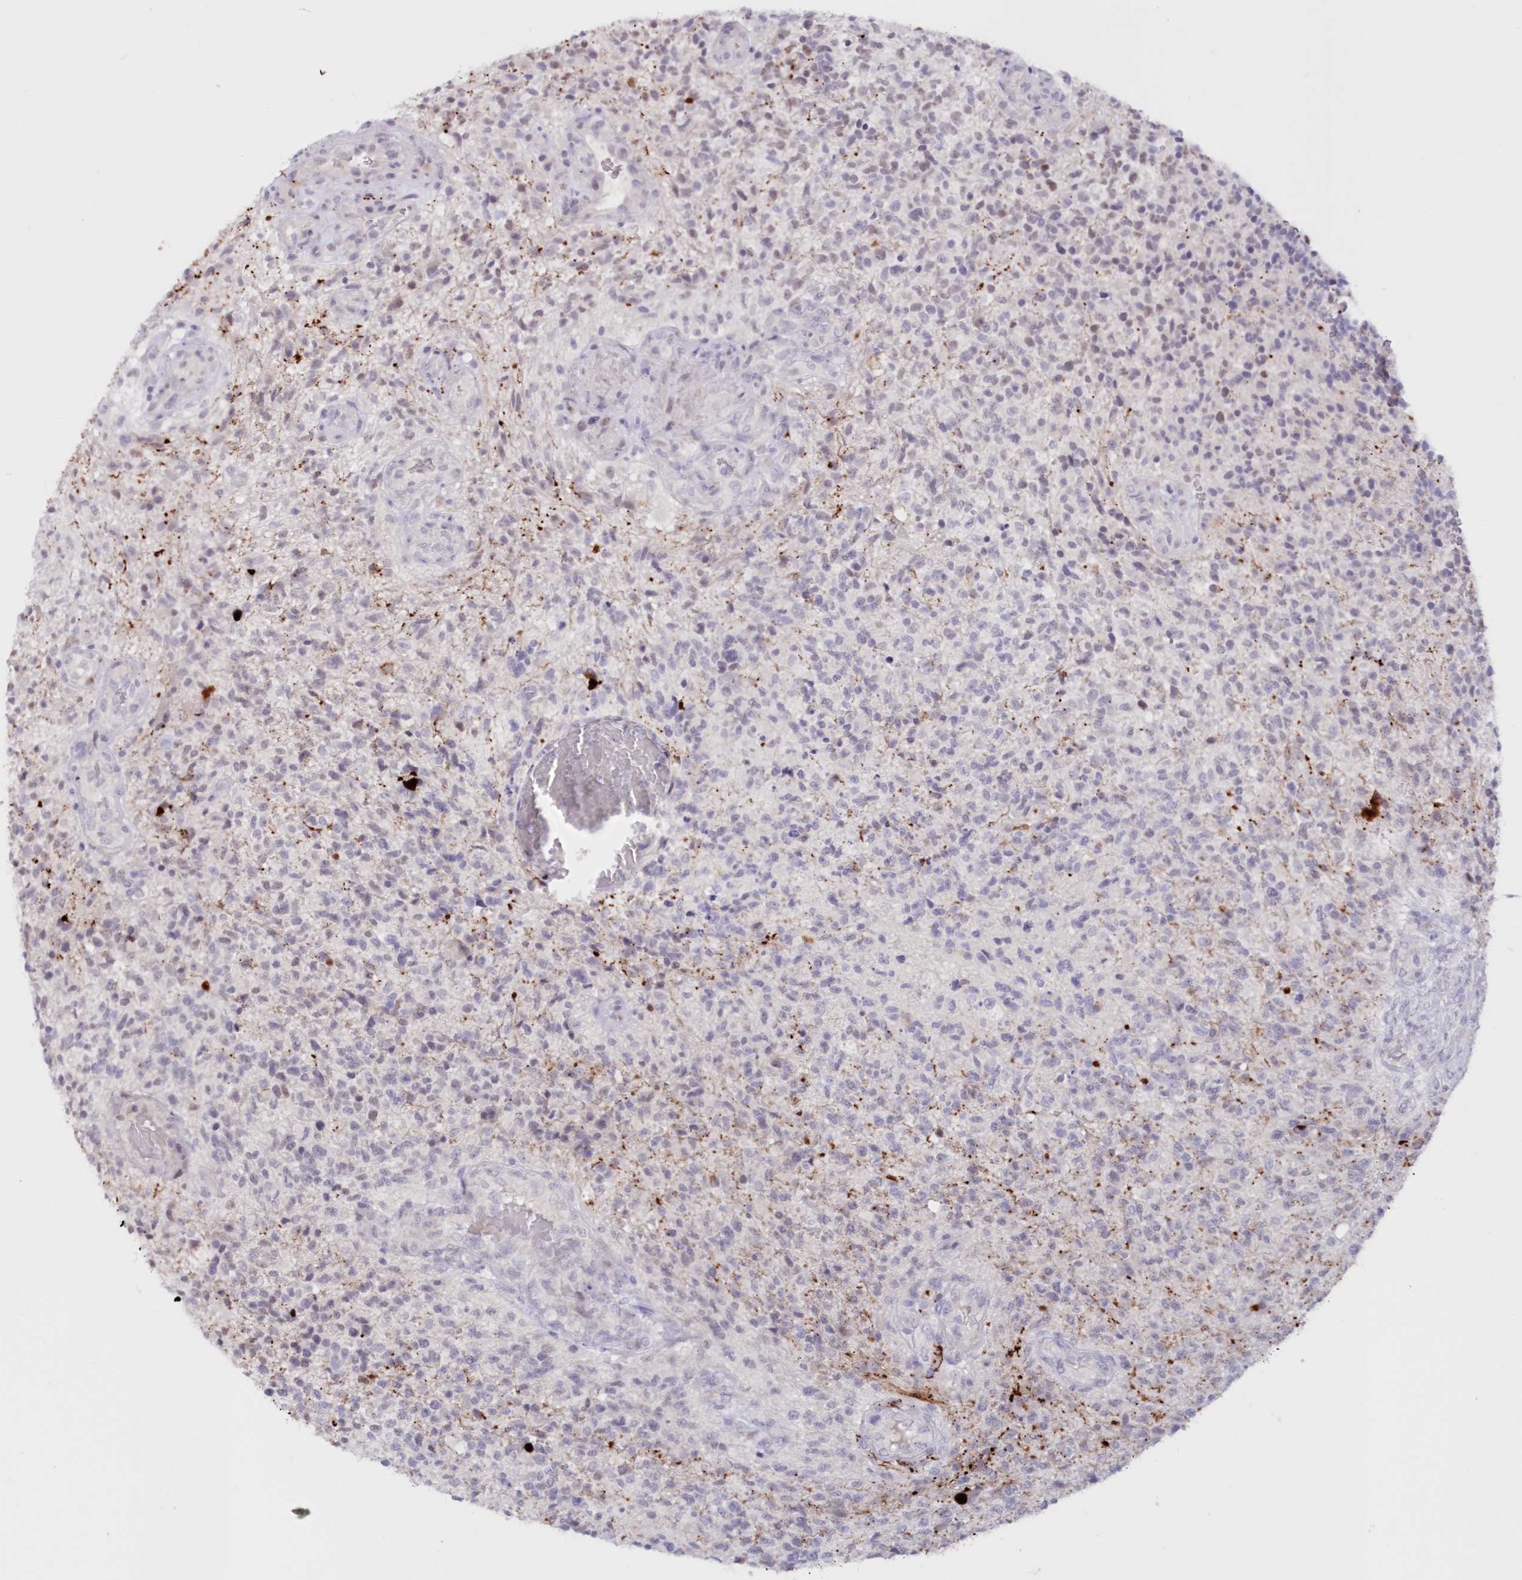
{"staining": {"intensity": "negative", "quantity": "none", "location": "none"}, "tissue": "glioma", "cell_type": "Tumor cells", "image_type": "cancer", "snomed": [{"axis": "morphology", "description": "Glioma, malignant, High grade"}, {"axis": "topography", "description": "Brain"}], "caption": "This image is of glioma stained with immunohistochemistry (IHC) to label a protein in brown with the nuclei are counter-stained blue. There is no staining in tumor cells. (DAB immunohistochemistry, high magnification).", "gene": "SNED1", "patient": {"sex": "male", "age": 56}}